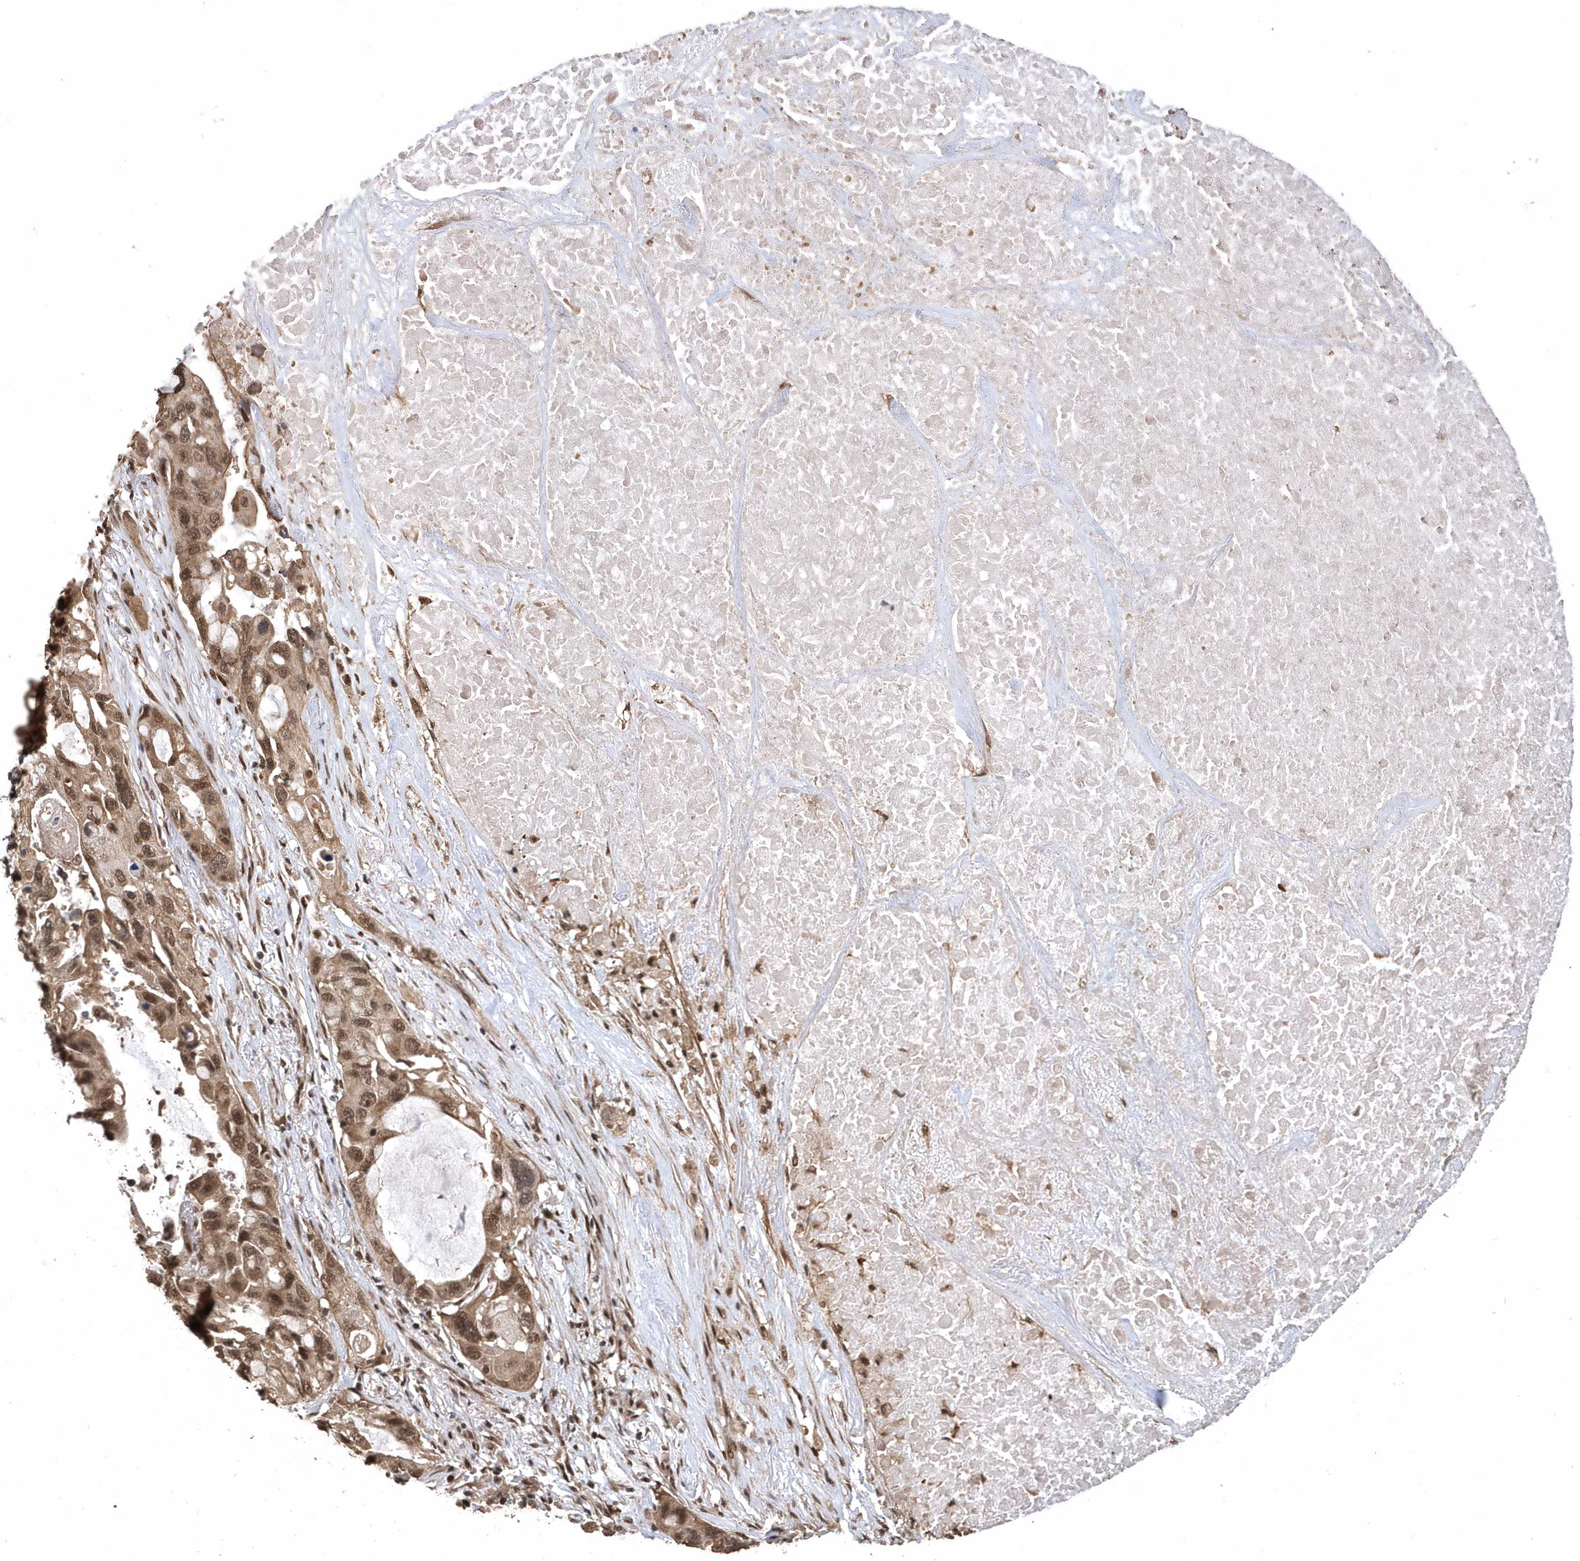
{"staining": {"intensity": "moderate", "quantity": ">75%", "location": "cytoplasmic/membranous,nuclear"}, "tissue": "lung cancer", "cell_type": "Tumor cells", "image_type": "cancer", "snomed": [{"axis": "morphology", "description": "Squamous cell carcinoma, NOS"}, {"axis": "topography", "description": "Lung"}], "caption": "Lung cancer stained with a brown dye displays moderate cytoplasmic/membranous and nuclear positive expression in about >75% of tumor cells.", "gene": "INTS12", "patient": {"sex": "female", "age": 73}}